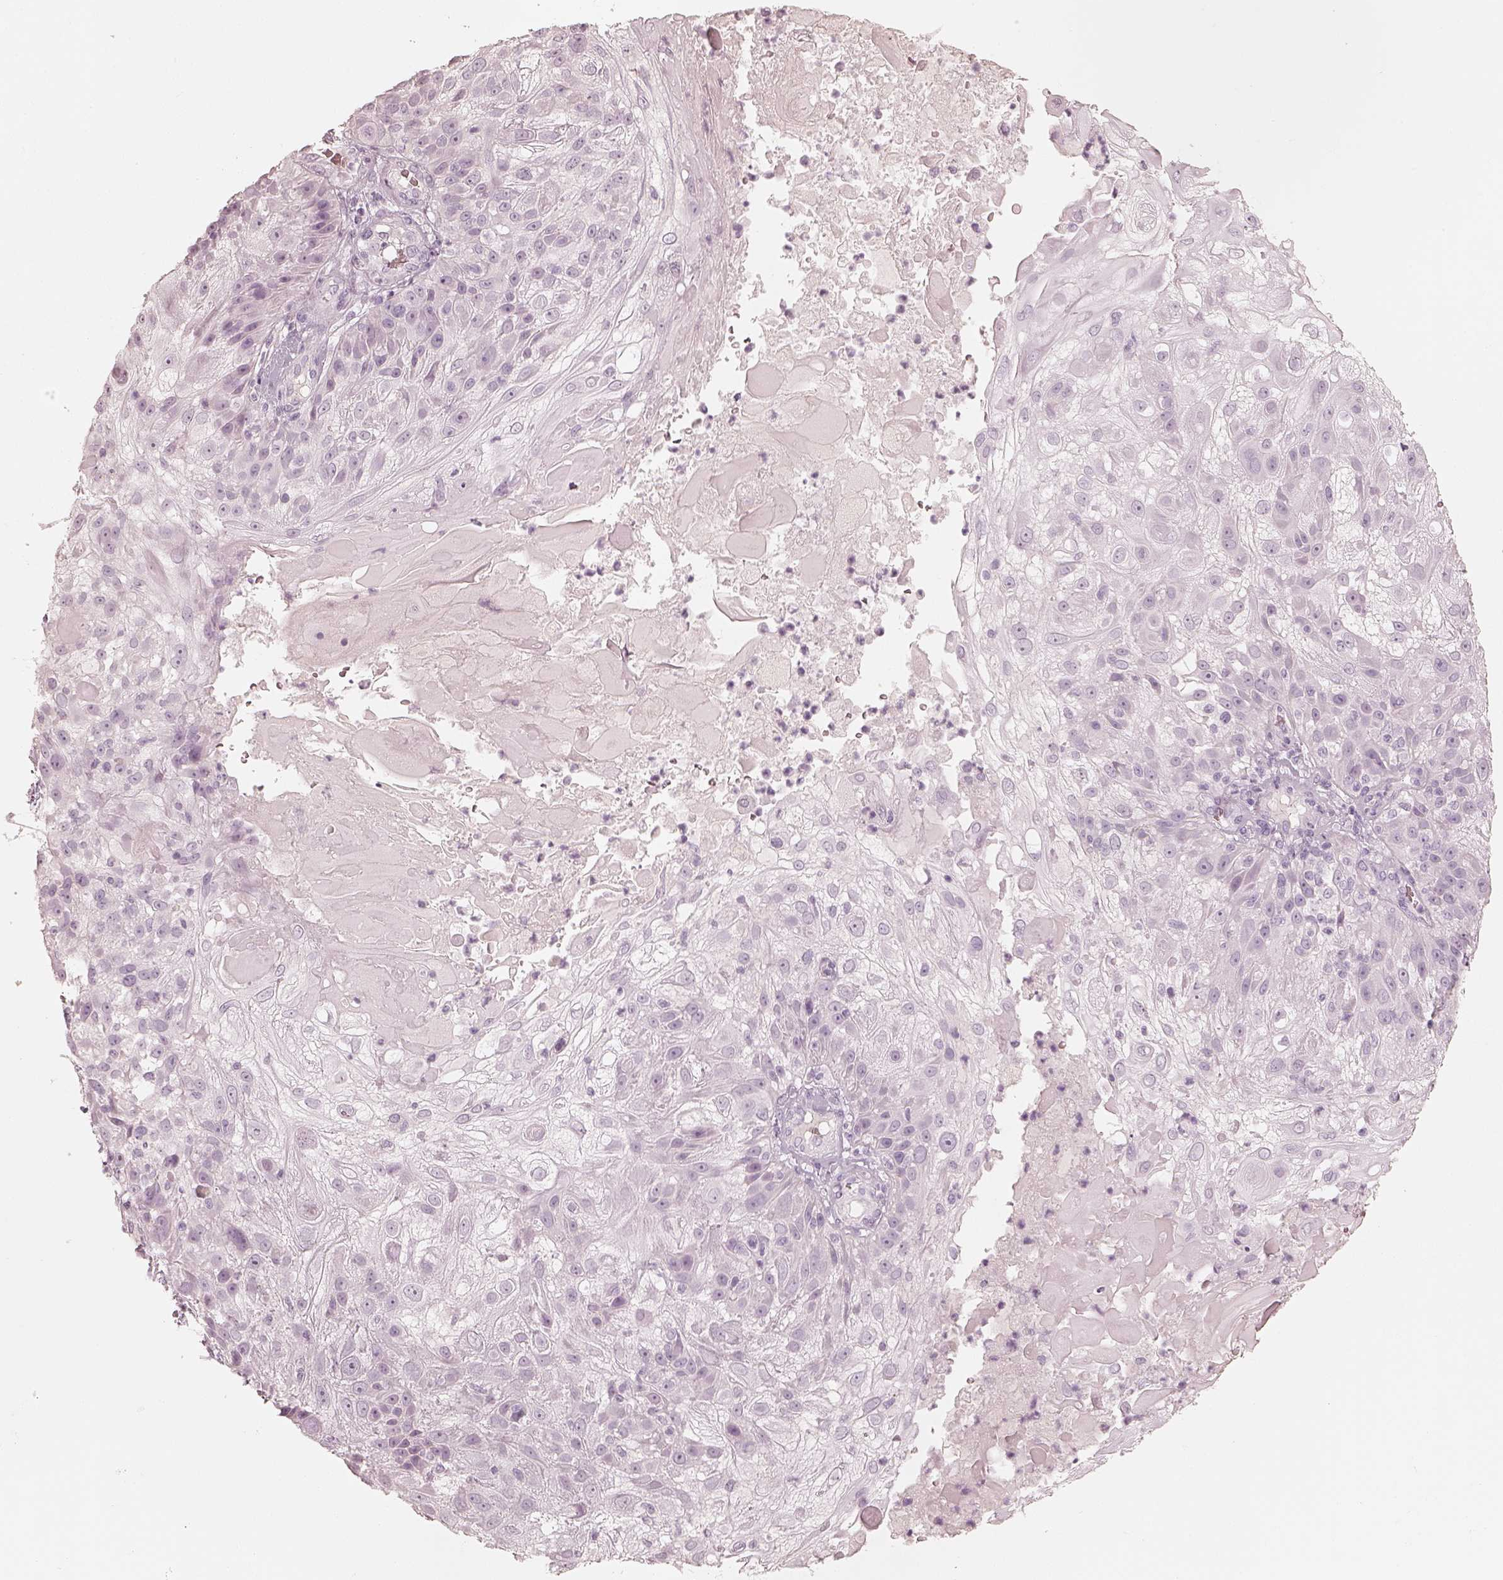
{"staining": {"intensity": "negative", "quantity": "none", "location": "none"}, "tissue": "skin cancer", "cell_type": "Tumor cells", "image_type": "cancer", "snomed": [{"axis": "morphology", "description": "Normal tissue, NOS"}, {"axis": "morphology", "description": "Squamous cell carcinoma, NOS"}, {"axis": "topography", "description": "Skin"}], "caption": "High power microscopy image of an IHC micrograph of skin cancer, revealing no significant staining in tumor cells.", "gene": "KRT82", "patient": {"sex": "female", "age": 83}}